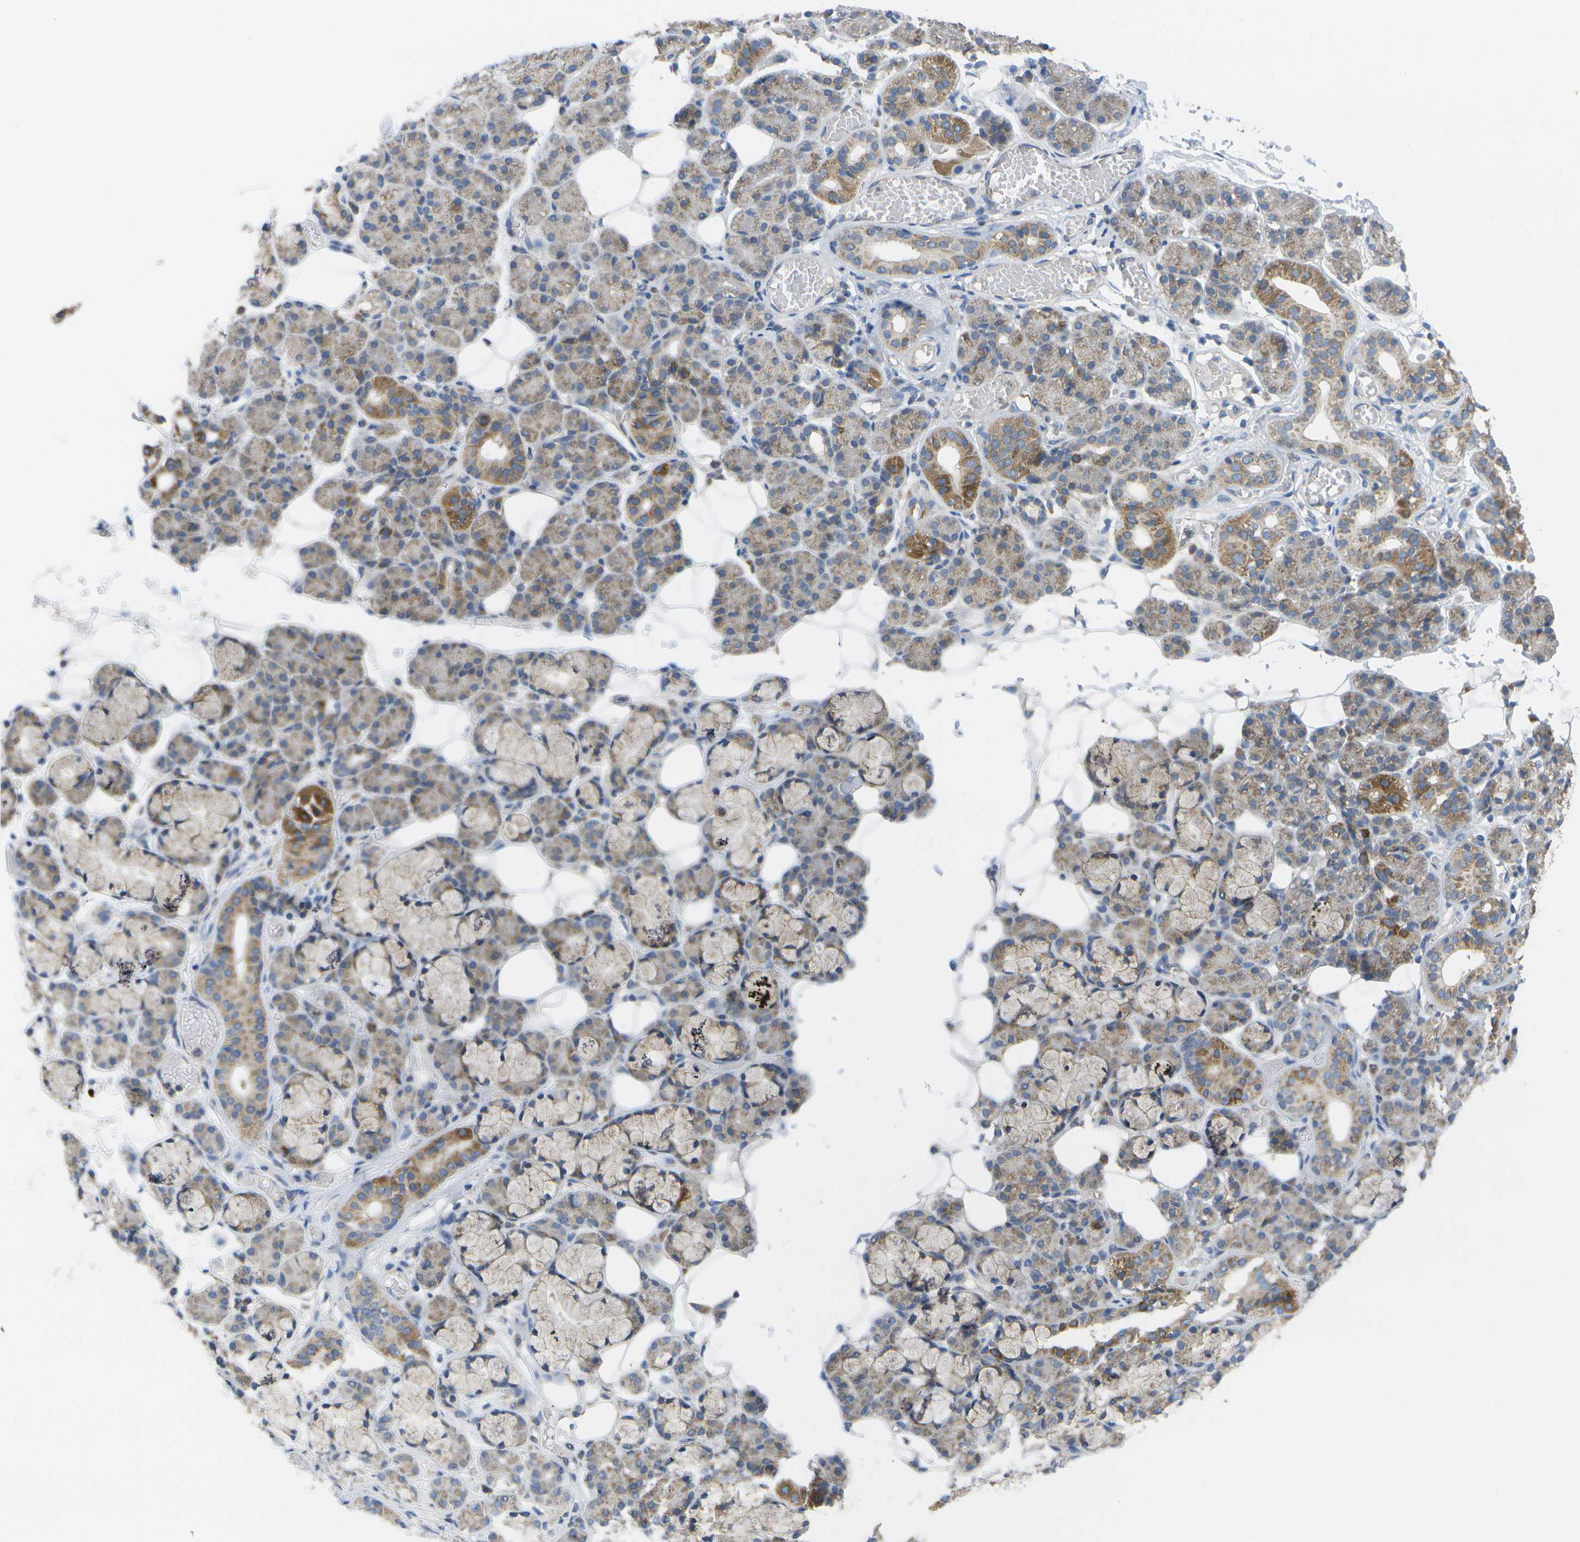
{"staining": {"intensity": "moderate", "quantity": "25%-75%", "location": "cytoplasmic/membranous"}, "tissue": "salivary gland", "cell_type": "Glandular cells", "image_type": "normal", "snomed": [{"axis": "morphology", "description": "Normal tissue, NOS"}, {"axis": "topography", "description": "Salivary gland"}], "caption": "The image demonstrates immunohistochemical staining of unremarkable salivary gland. There is moderate cytoplasmic/membranous staining is seen in about 25%-75% of glandular cells. (Brightfield microscopy of DAB IHC at high magnification).", "gene": "DPM3", "patient": {"sex": "male", "age": 63}}